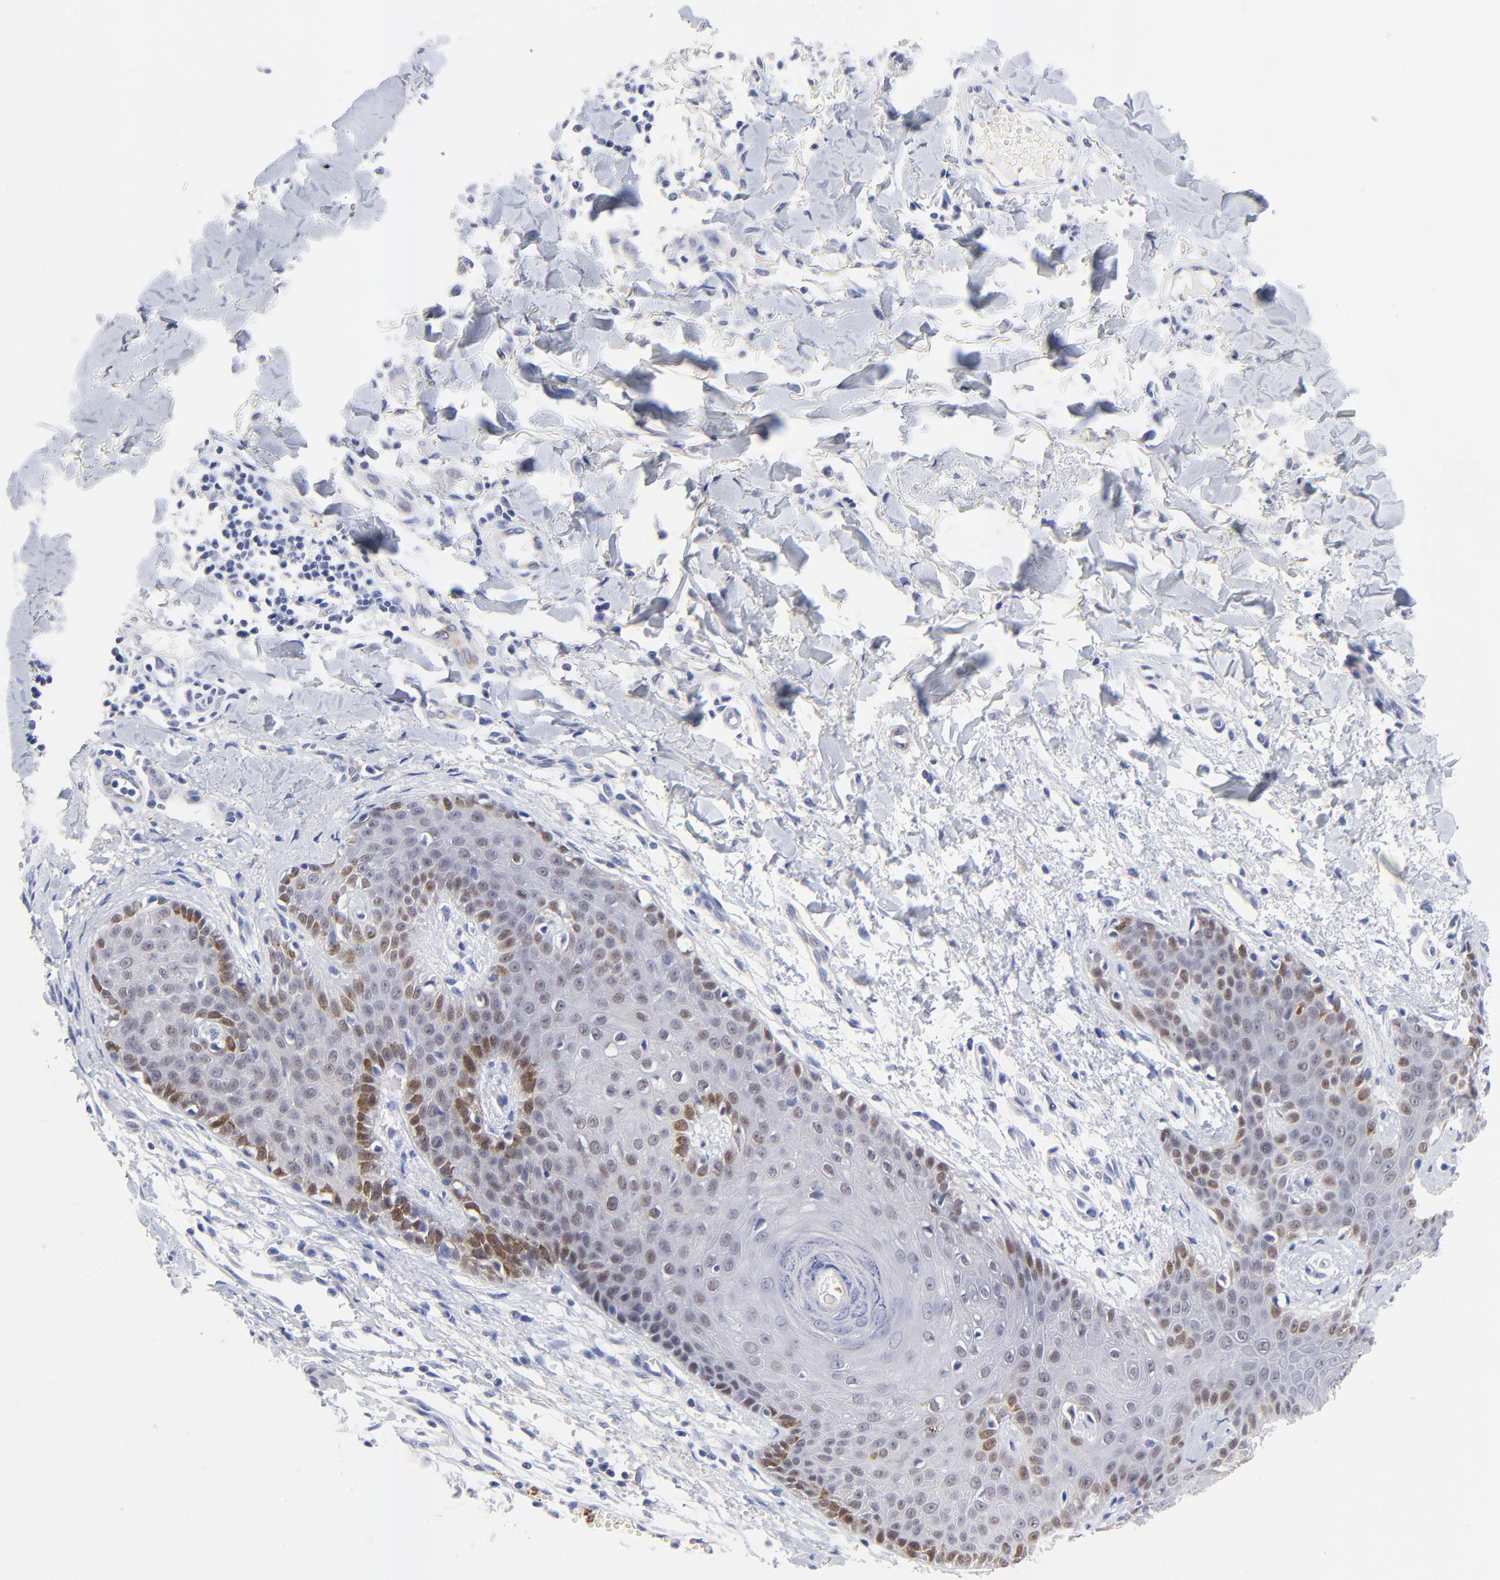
{"staining": {"intensity": "weak", "quantity": "<25%", "location": "nuclear"}, "tissue": "skin cancer", "cell_type": "Tumor cells", "image_type": "cancer", "snomed": [{"axis": "morphology", "description": "Basal cell carcinoma"}, {"axis": "topography", "description": "Skin"}], "caption": "DAB immunohistochemical staining of skin cancer (basal cell carcinoma) displays no significant staining in tumor cells.", "gene": "FAM117B", "patient": {"sex": "male", "age": 67}}